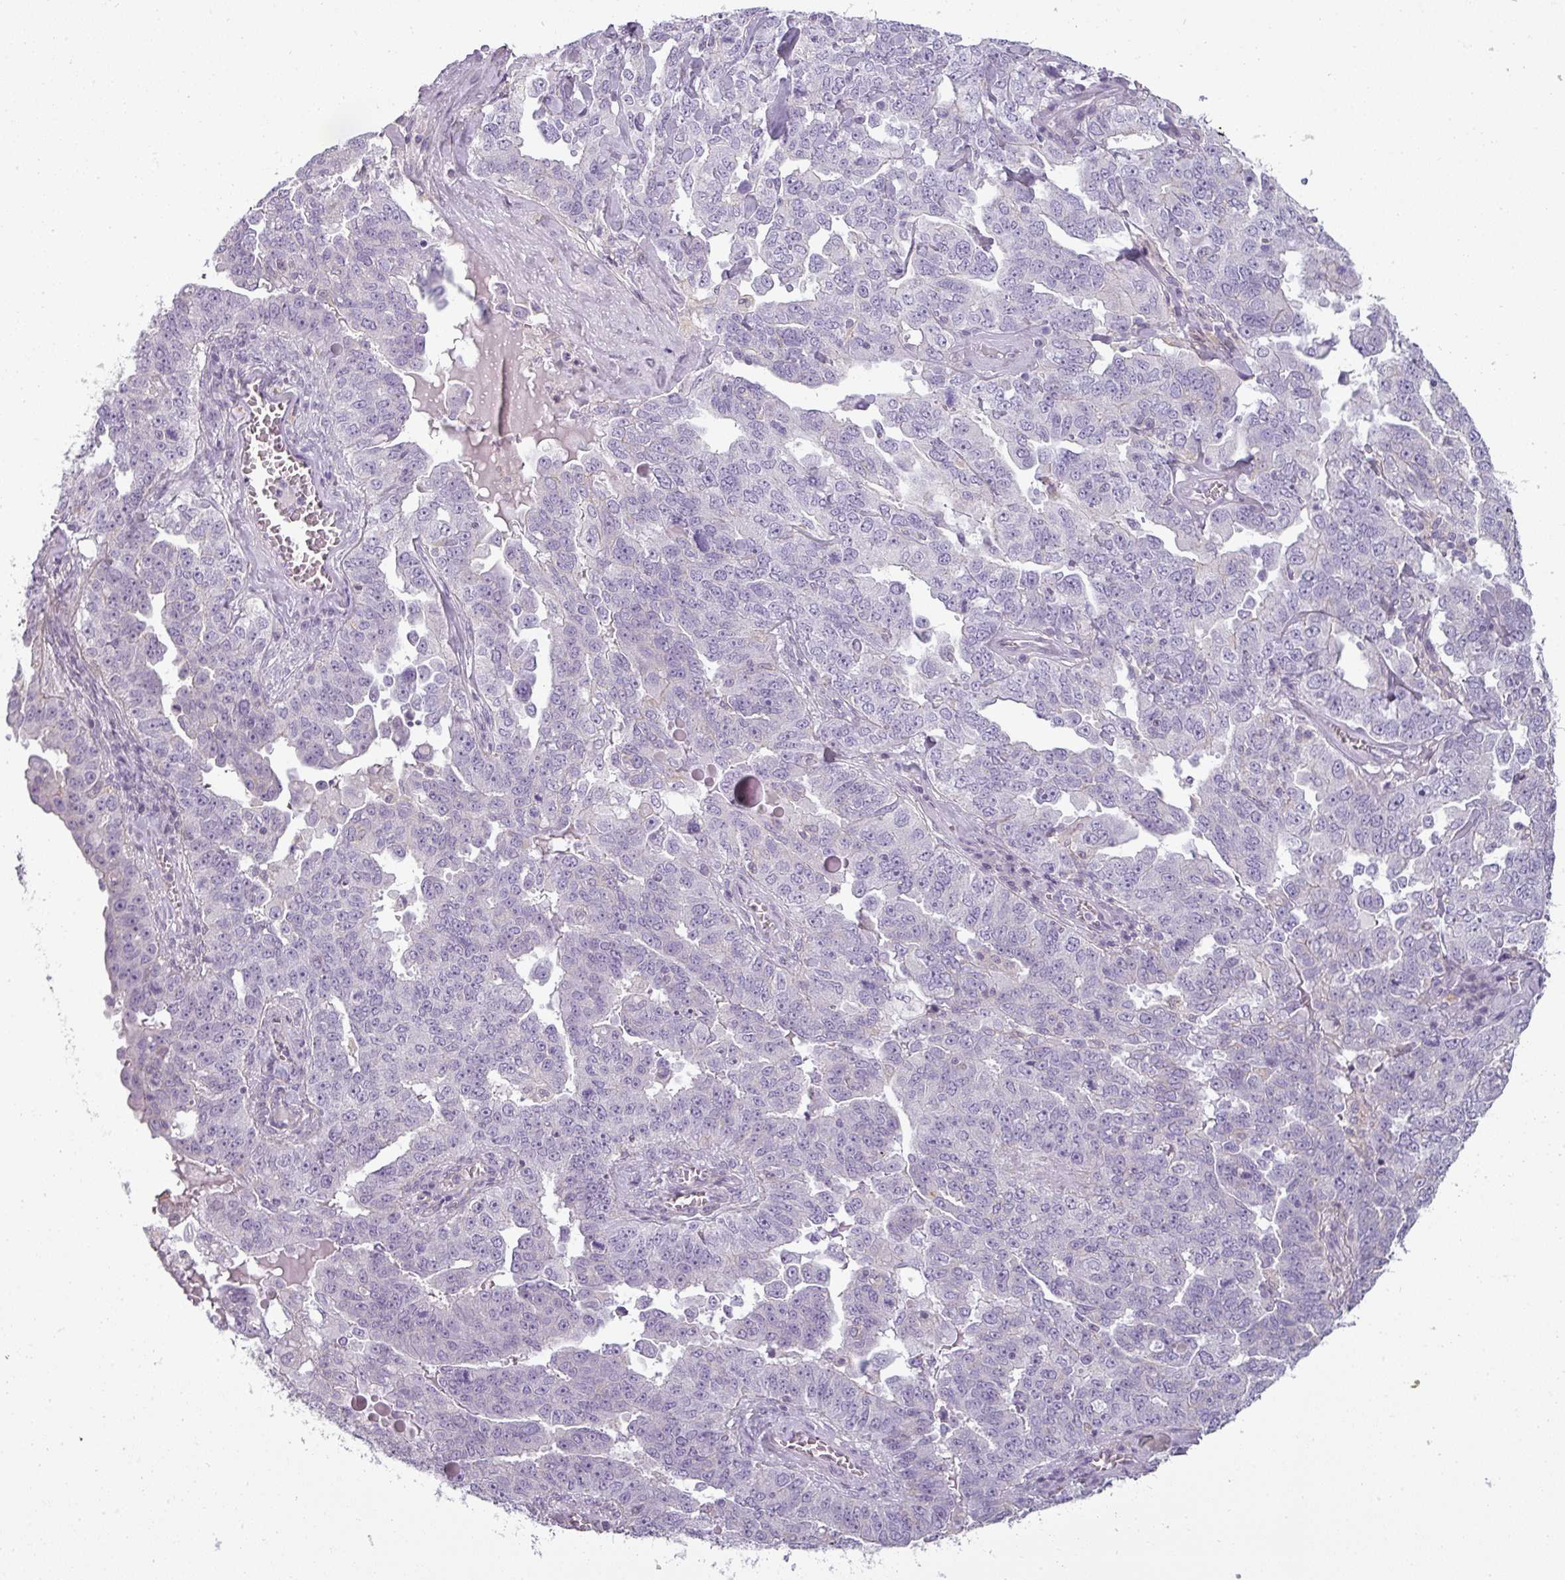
{"staining": {"intensity": "negative", "quantity": "none", "location": "none"}, "tissue": "ovarian cancer", "cell_type": "Tumor cells", "image_type": "cancer", "snomed": [{"axis": "morphology", "description": "Carcinoma, endometroid"}, {"axis": "topography", "description": "Ovary"}], "caption": "DAB immunohistochemical staining of ovarian cancer (endometroid carcinoma) demonstrates no significant positivity in tumor cells. (Stains: DAB immunohistochemistry with hematoxylin counter stain, Microscopy: brightfield microscopy at high magnification).", "gene": "ASB1", "patient": {"sex": "female", "age": 62}}